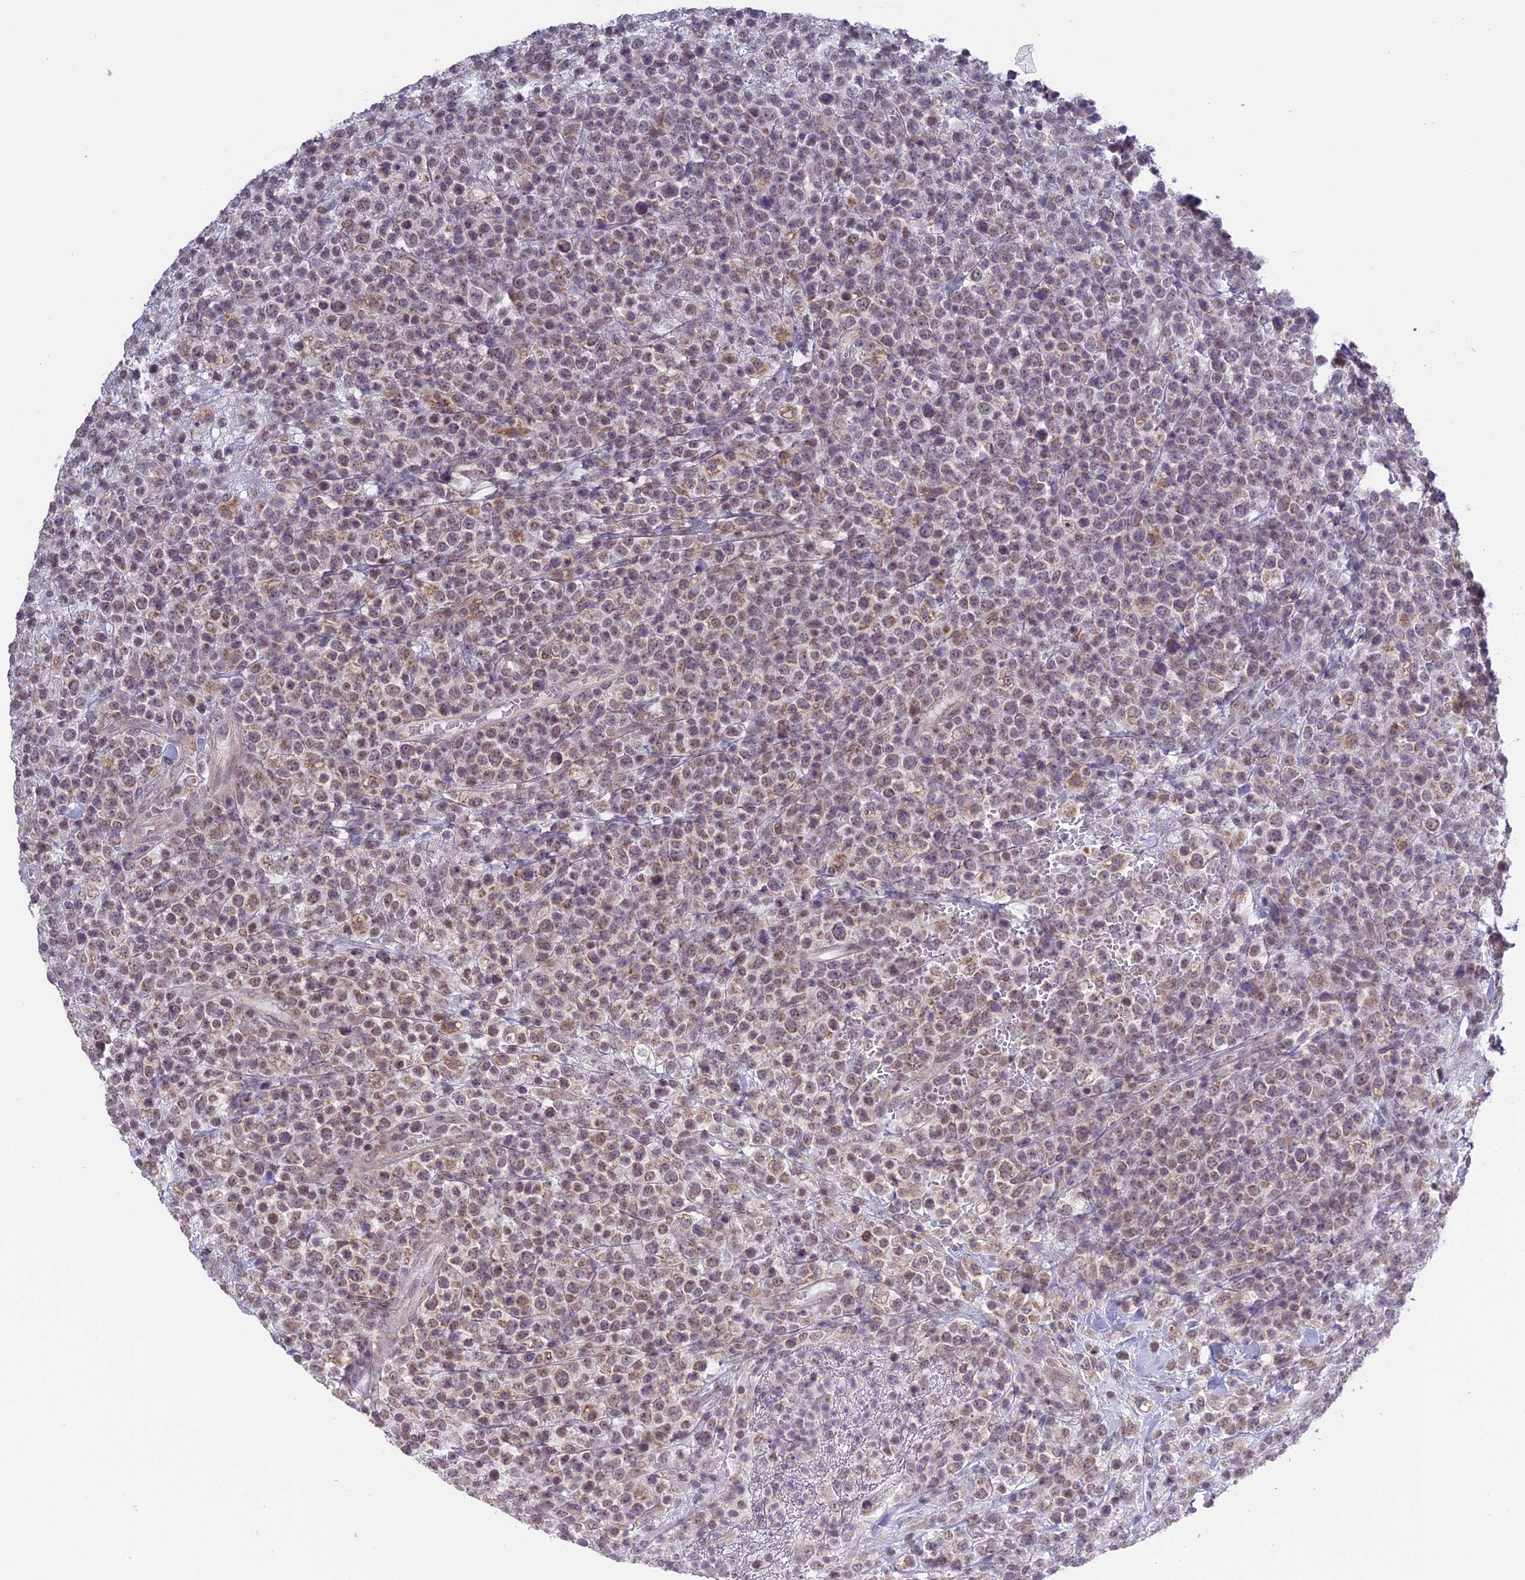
{"staining": {"intensity": "weak", "quantity": ">75%", "location": "cytoplasmic/membranous,nuclear"}, "tissue": "lymphoma", "cell_type": "Tumor cells", "image_type": "cancer", "snomed": [{"axis": "morphology", "description": "Malignant lymphoma, non-Hodgkin's type, High grade"}, {"axis": "topography", "description": "Colon"}], "caption": "DAB immunohistochemical staining of malignant lymphoma, non-Hodgkin's type (high-grade) exhibits weak cytoplasmic/membranous and nuclear protein staining in approximately >75% of tumor cells. (DAB = brown stain, brightfield microscopy at high magnification).", "gene": "ERG28", "patient": {"sex": "female", "age": 53}}